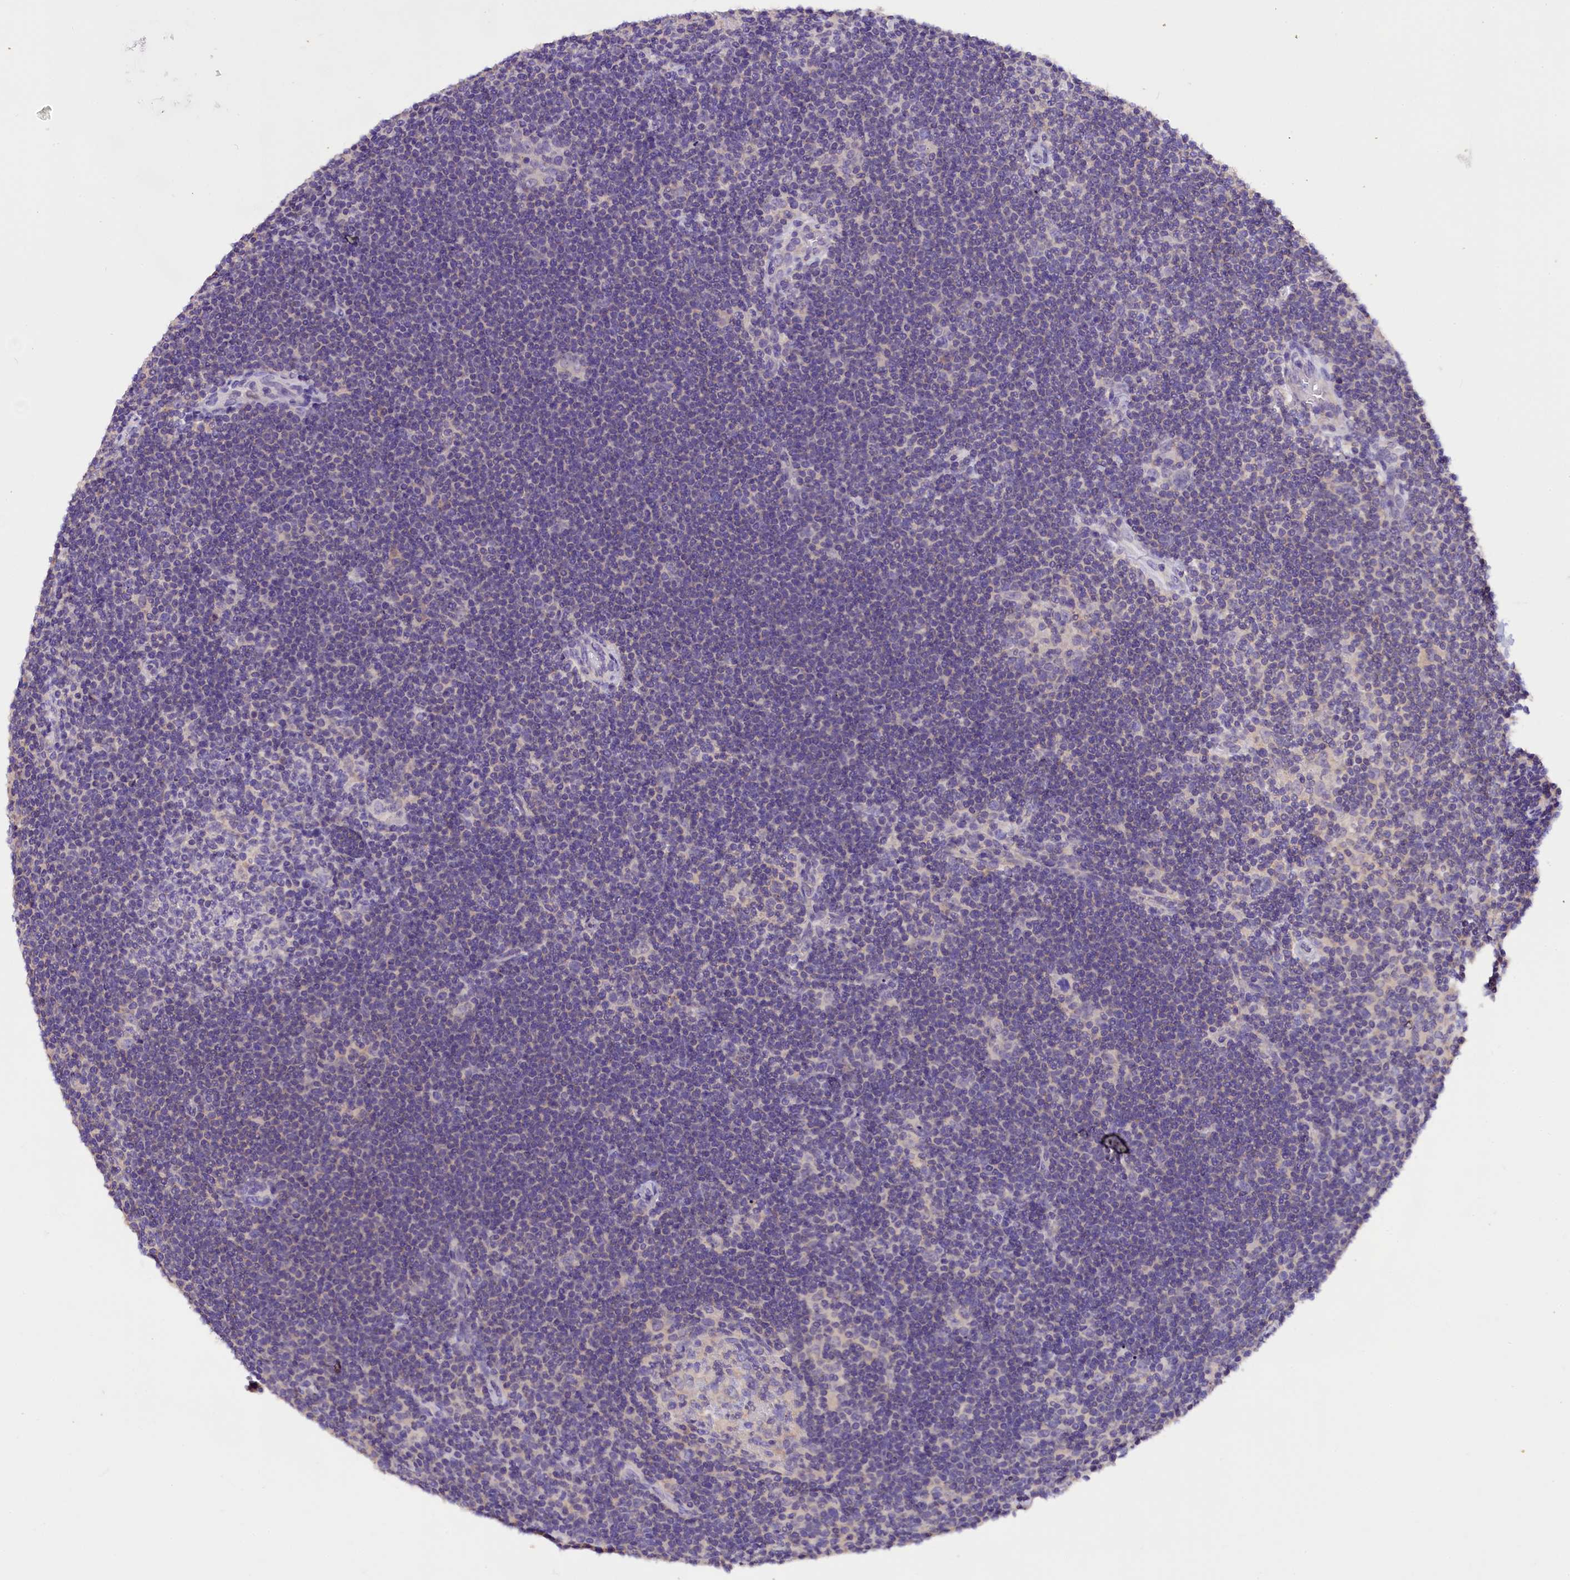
{"staining": {"intensity": "negative", "quantity": "none", "location": "none"}, "tissue": "lymphoma", "cell_type": "Tumor cells", "image_type": "cancer", "snomed": [{"axis": "morphology", "description": "Hodgkin's disease, NOS"}, {"axis": "topography", "description": "Lymph node"}], "caption": "The IHC image has no significant staining in tumor cells of Hodgkin's disease tissue.", "gene": "AP3B2", "patient": {"sex": "female", "age": 57}}